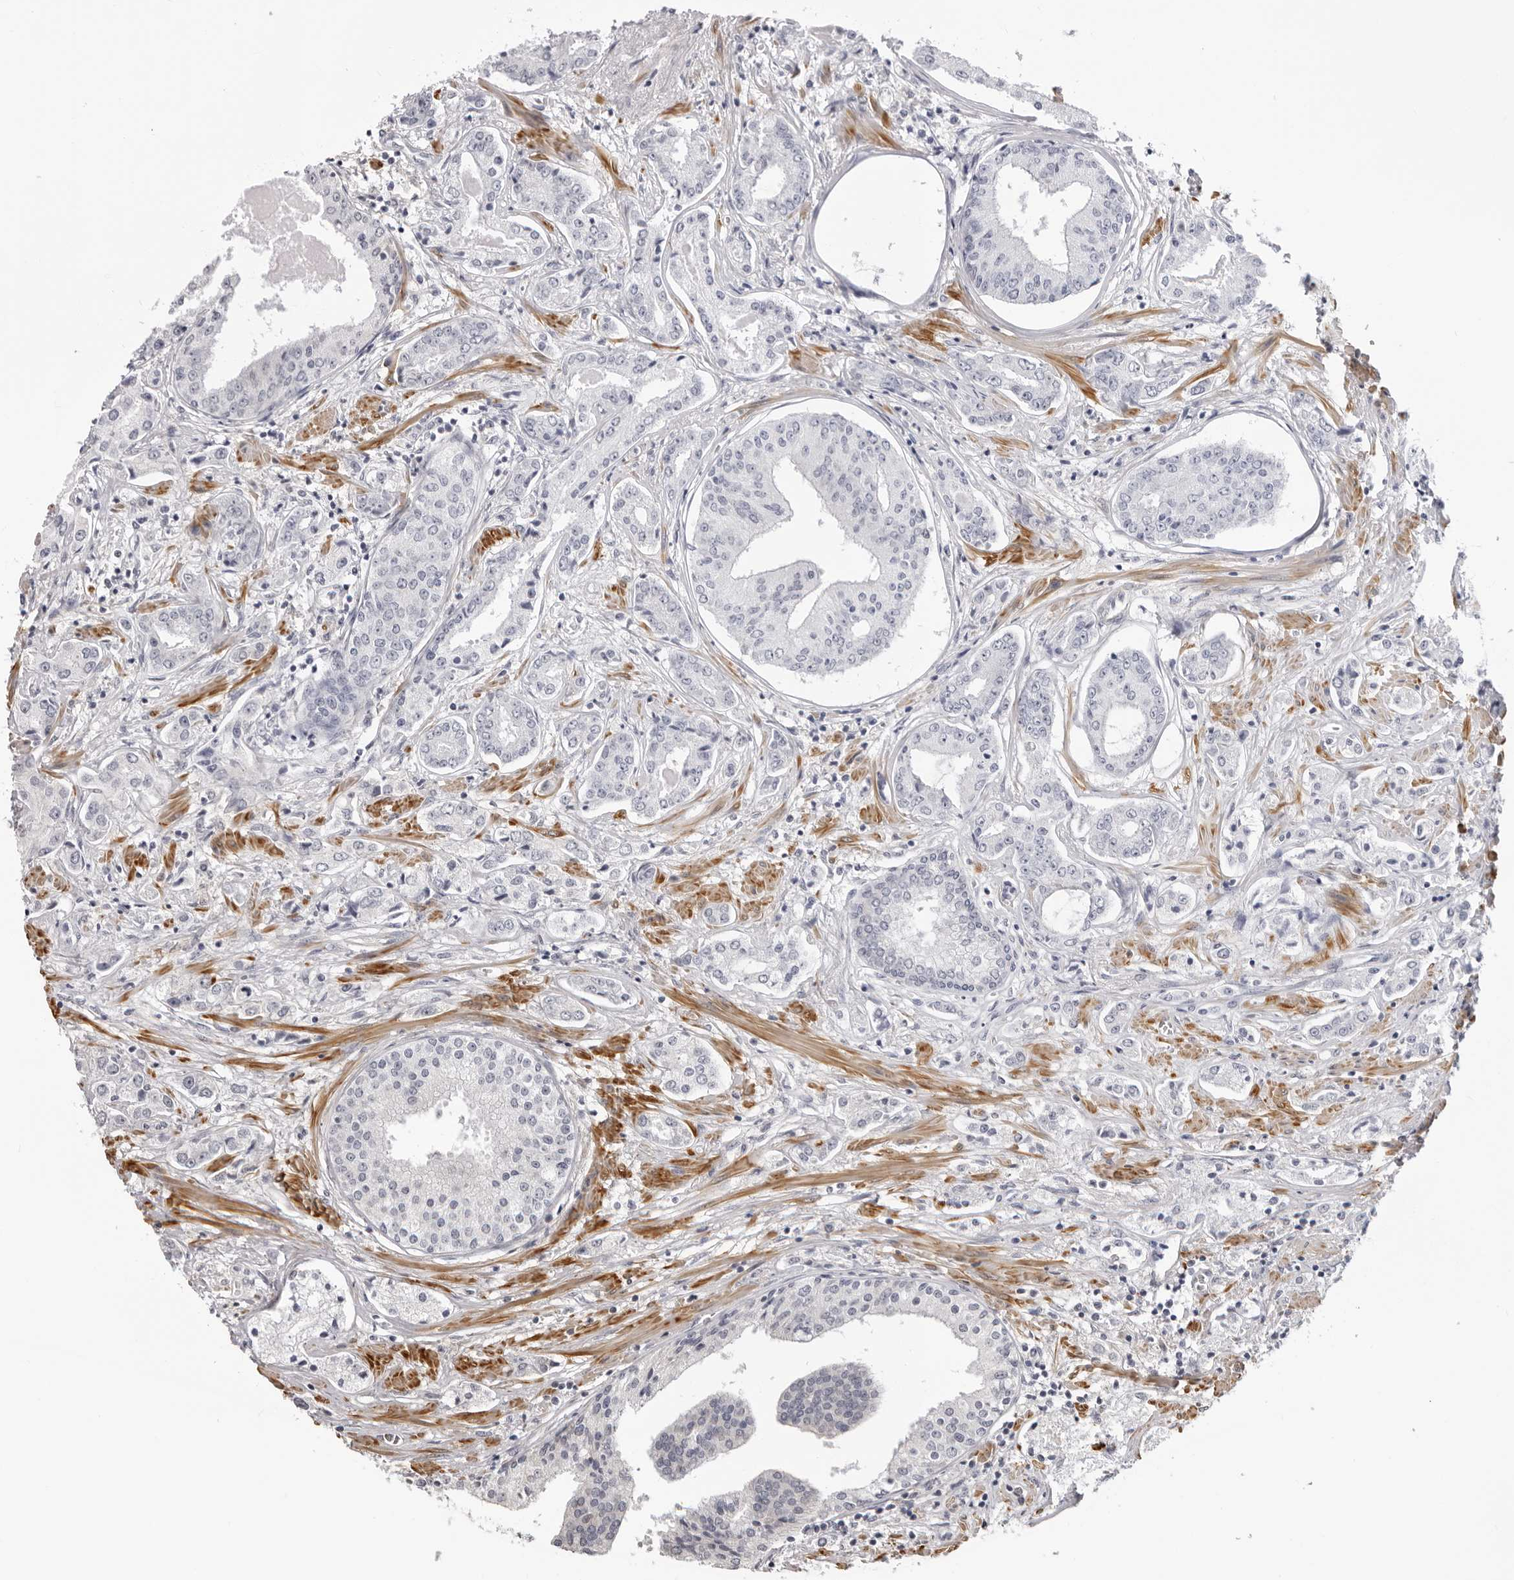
{"staining": {"intensity": "negative", "quantity": "none", "location": "none"}, "tissue": "prostate cancer", "cell_type": "Tumor cells", "image_type": "cancer", "snomed": [{"axis": "morphology", "description": "Adenocarcinoma, High grade"}, {"axis": "topography", "description": "Prostate"}], "caption": "Tumor cells are negative for protein expression in human prostate cancer (high-grade adenocarcinoma).", "gene": "SRGAP2", "patient": {"sex": "male", "age": 66}}